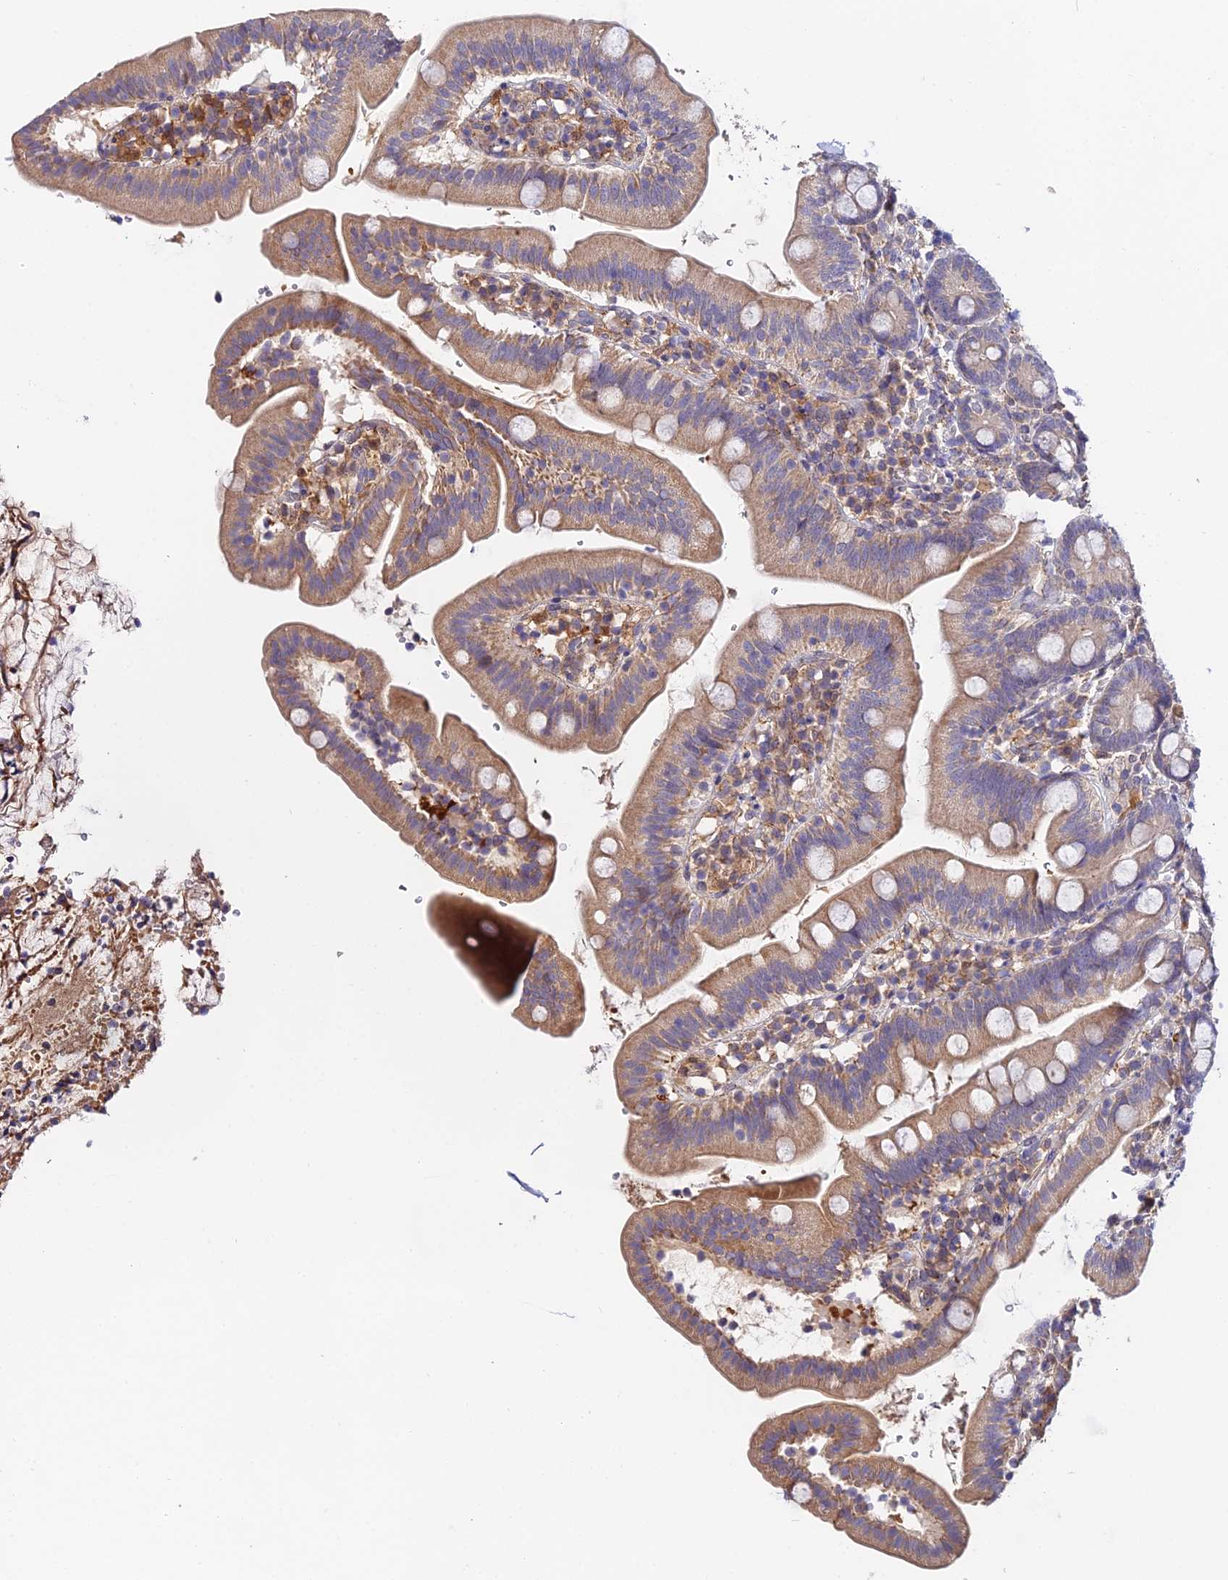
{"staining": {"intensity": "moderate", "quantity": "25%-75%", "location": "cytoplasmic/membranous"}, "tissue": "duodenum", "cell_type": "Glandular cells", "image_type": "normal", "snomed": [{"axis": "morphology", "description": "Normal tissue, NOS"}, {"axis": "topography", "description": "Duodenum"}], "caption": "Human duodenum stained with a brown dye exhibits moderate cytoplasmic/membranous positive staining in about 25%-75% of glandular cells.", "gene": "ZBED8", "patient": {"sex": "female", "age": 67}}